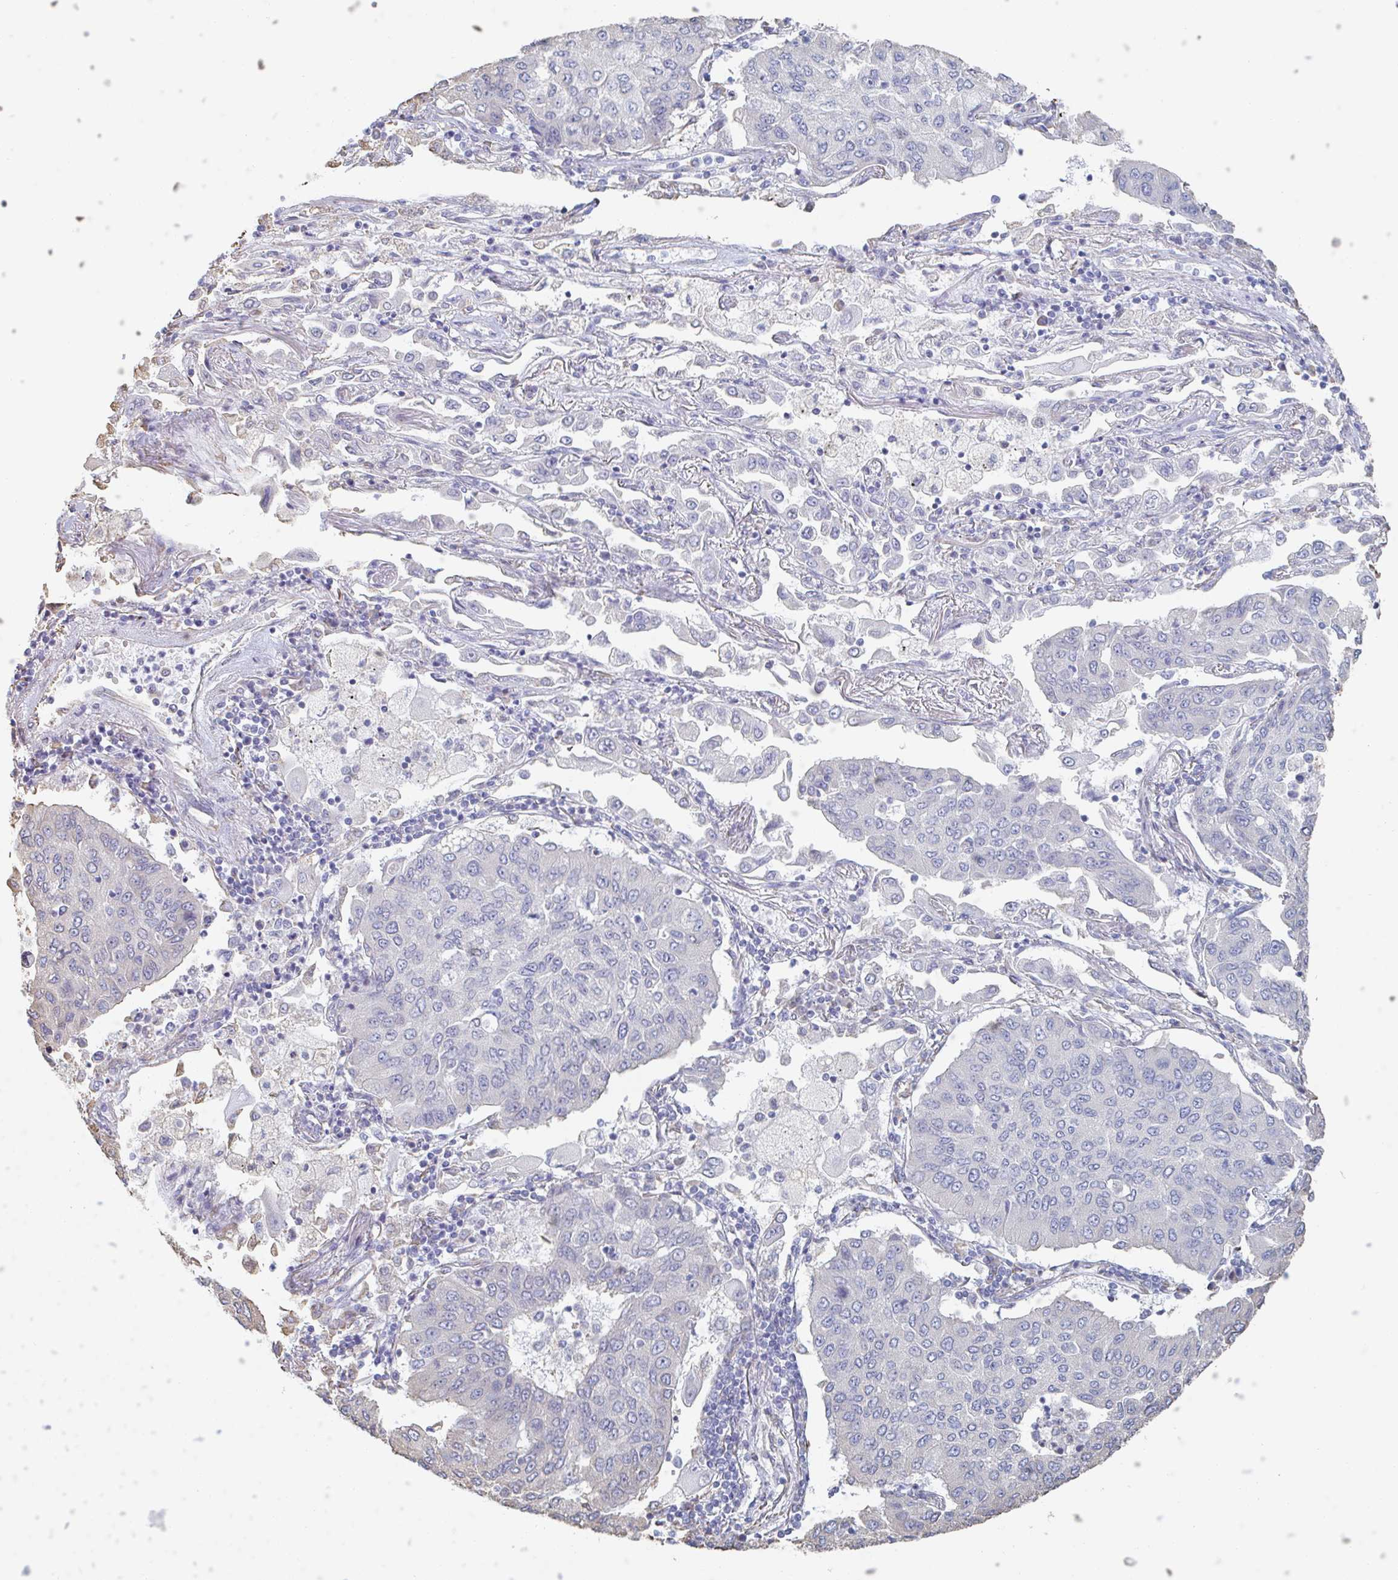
{"staining": {"intensity": "negative", "quantity": "none", "location": "none"}, "tissue": "lung cancer", "cell_type": "Tumor cells", "image_type": "cancer", "snomed": [{"axis": "morphology", "description": "Squamous cell carcinoma, NOS"}, {"axis": "topography", "description": "Lung"}], "caption": "Lung cancer stained for a protein using IHC displays no staining tumor cells.", "gene": "RAB5IF", "patient": {"sex": "male", "age": 74}}